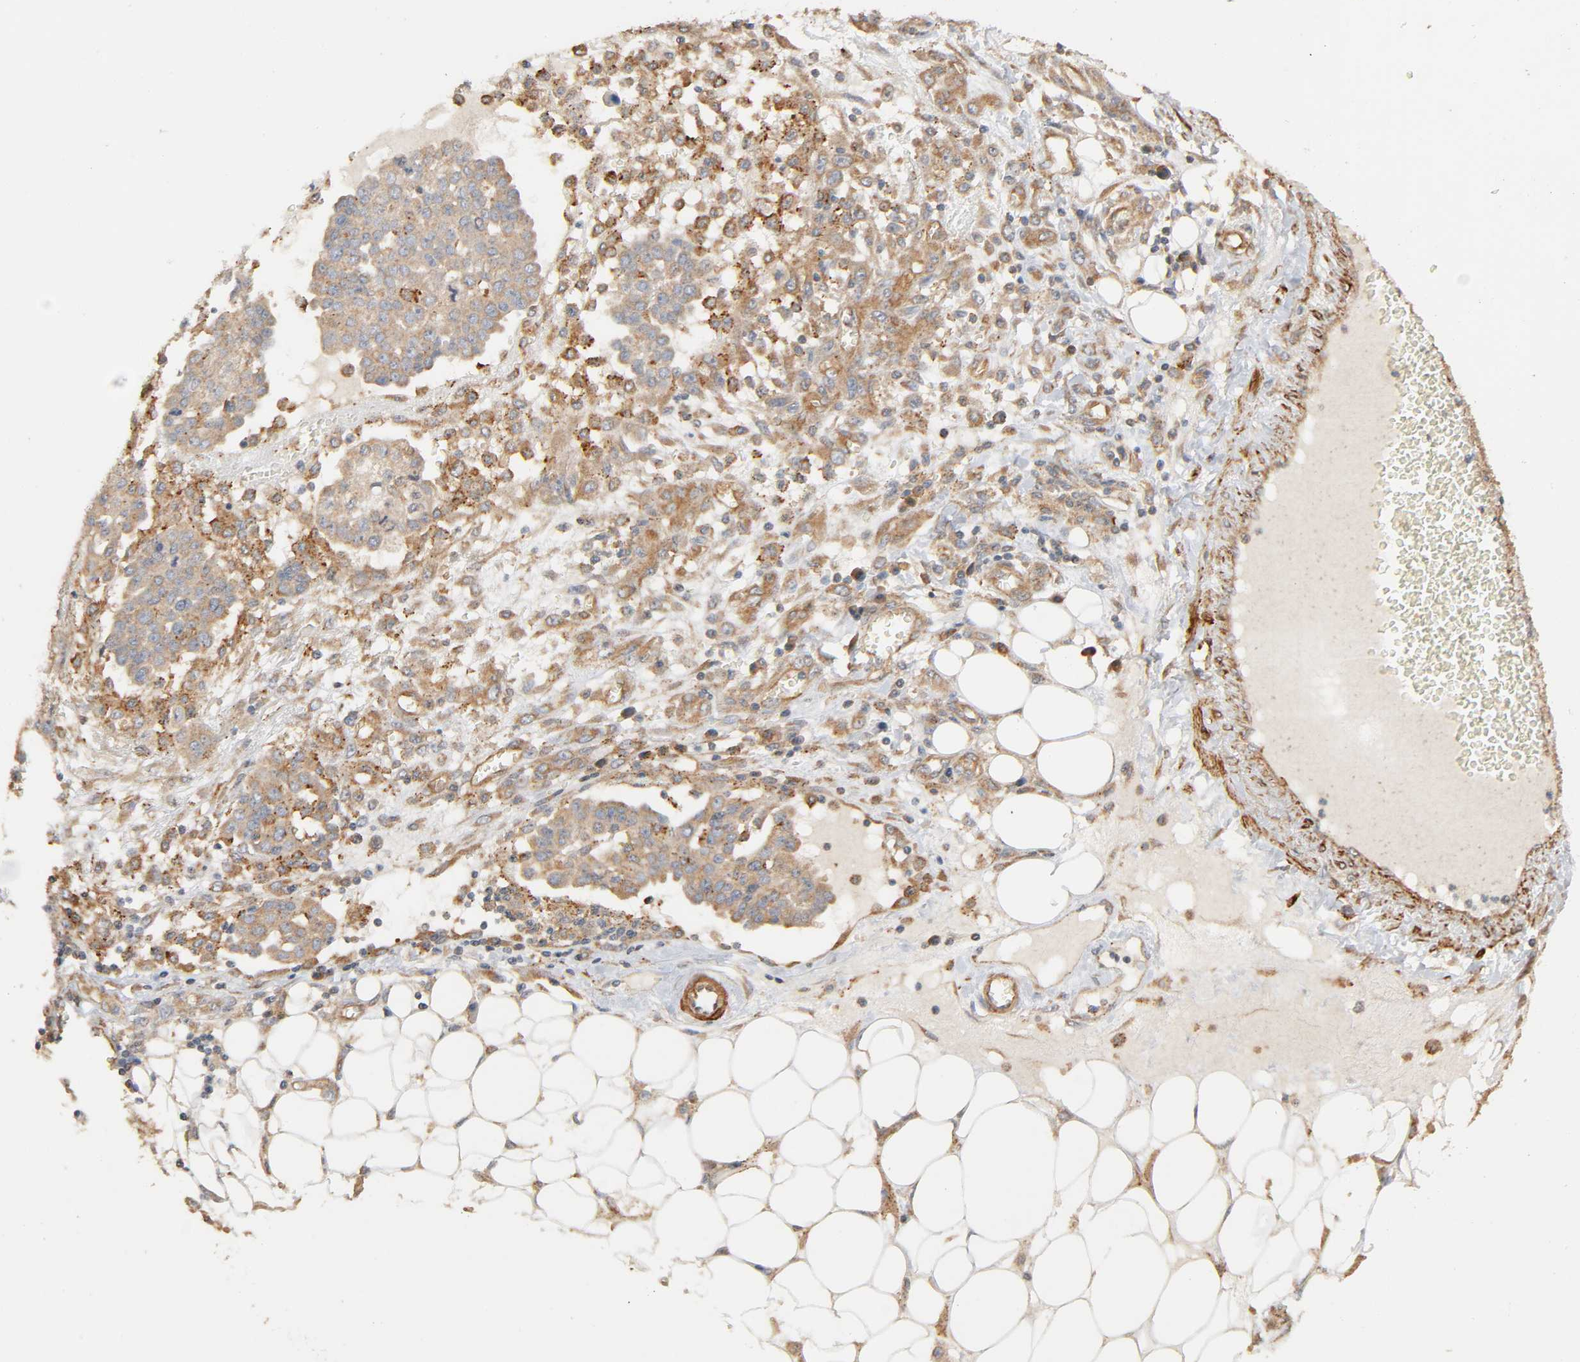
{"staining": {"intensity": "moderate", "quantity": ">75%", "location": "cytoplasmic/membranous"}, "tissue": "ovarian cancer", "cell_type": "Tumor cells", "image_type": "cancer", "snomed": [{"axis": "morphology", "description": "Cystadenocarcinoma, serous, NOS"}, {"axis": "topography", "description": "Soft tissue"}, {"axis": "topography", "description": "Ovary"}], "caption": "A medium amount of moderate cytoplasmic/membranous expression is identified in about >75% of tumor cells in serous cystadenocarcinoma (ovarian) tissue.", "gene": "NEMF", "patient": {"sex": "female", "age": 57}}